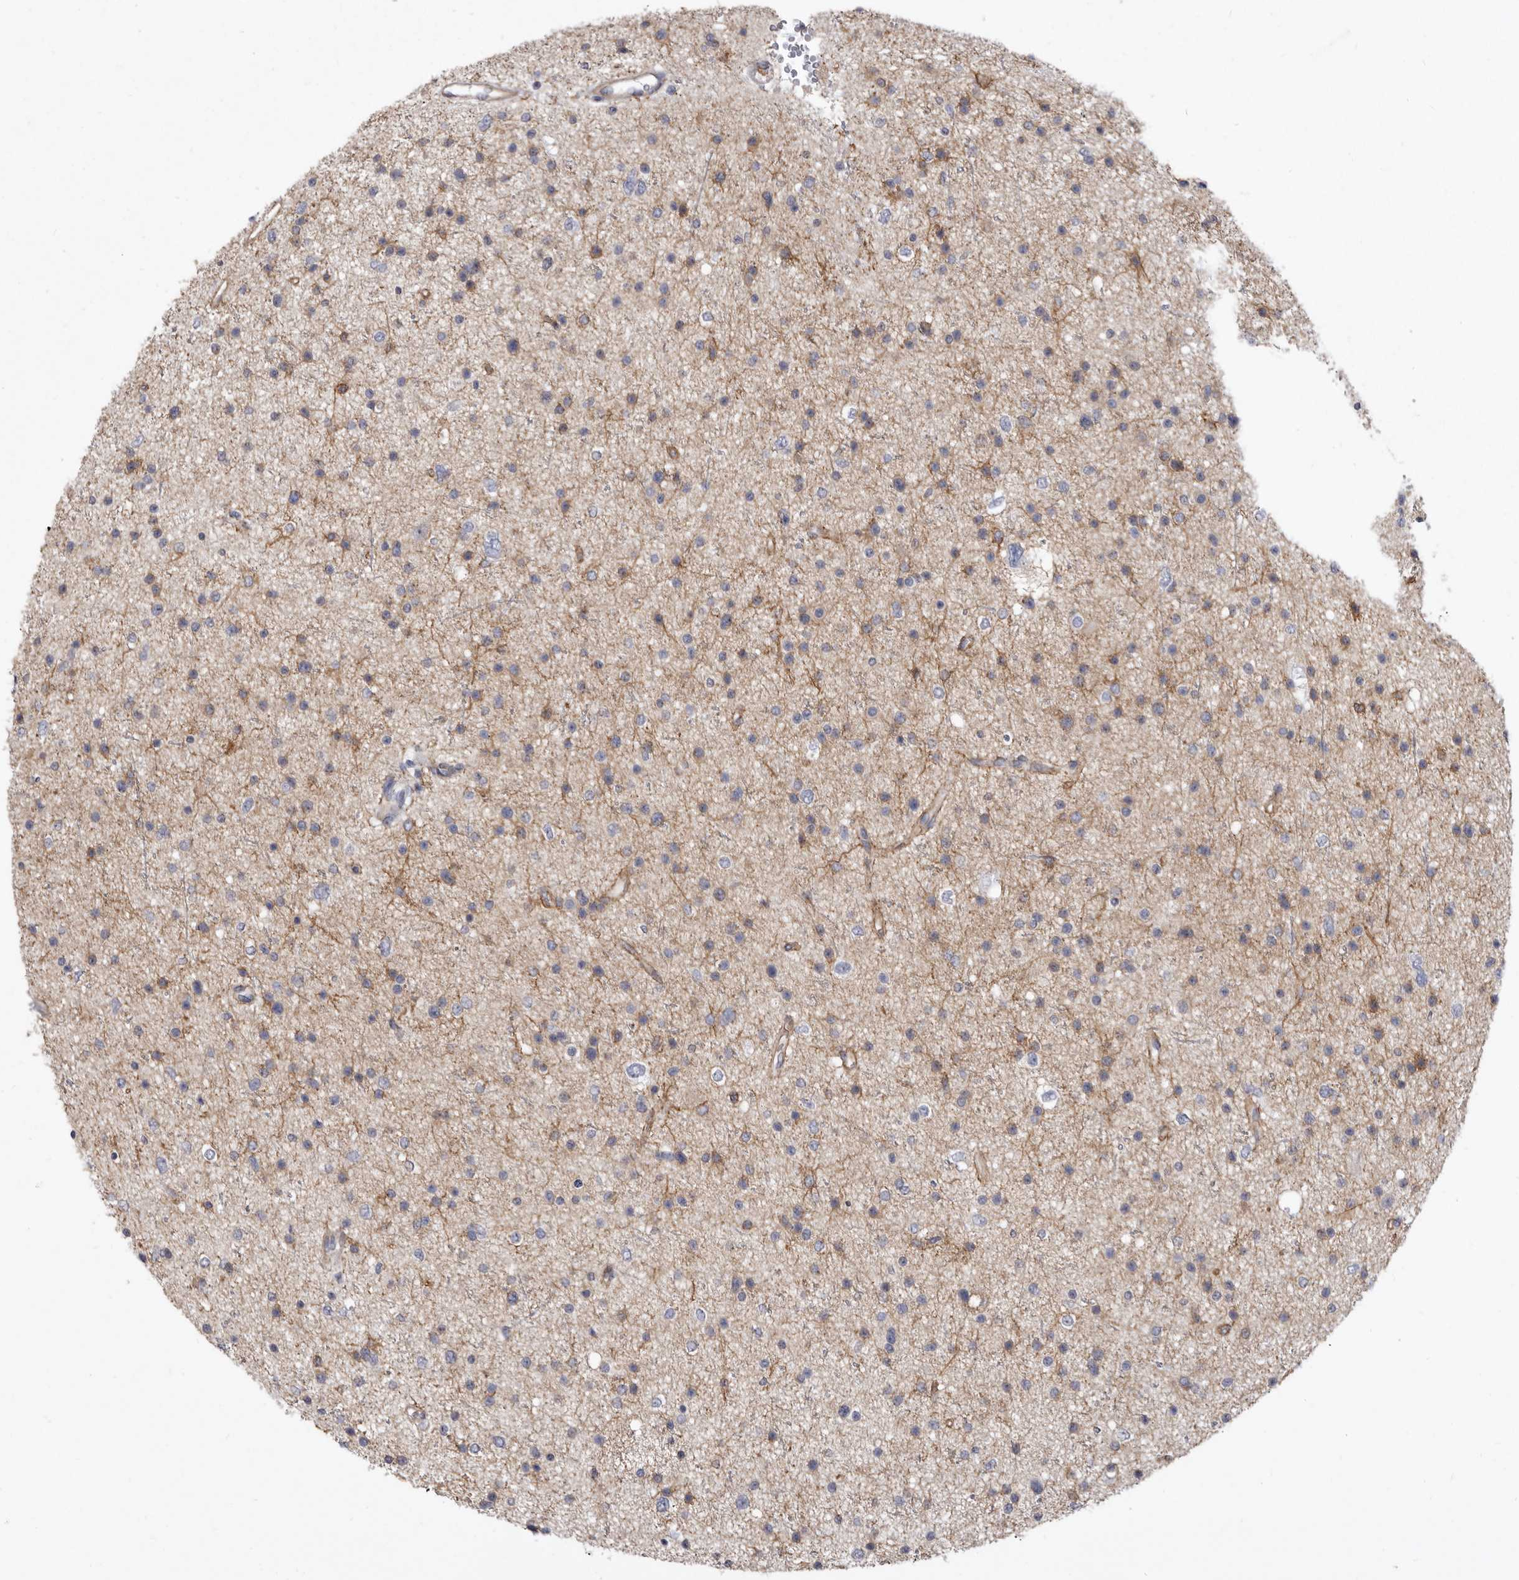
{"staining": {"intensity": "negative", "quantity": "none", "location": "none"}, "tissue": "glioma", "cell_type": "Tumor cells", "image_type": "cancer", "snomed": [{"axis": "morphology", "description": "Glioma, malignant, Low grade"}, {"axis": "topography", "description": "Brain"}], "caption": "An immunohistochemistry micrograph of malignant low-grade glioma is shown. There is no staining in tumor cells of malignant low-grade glioma.", "gene": "P2RX6", "patient": {"sex": "female", "age": 37}}